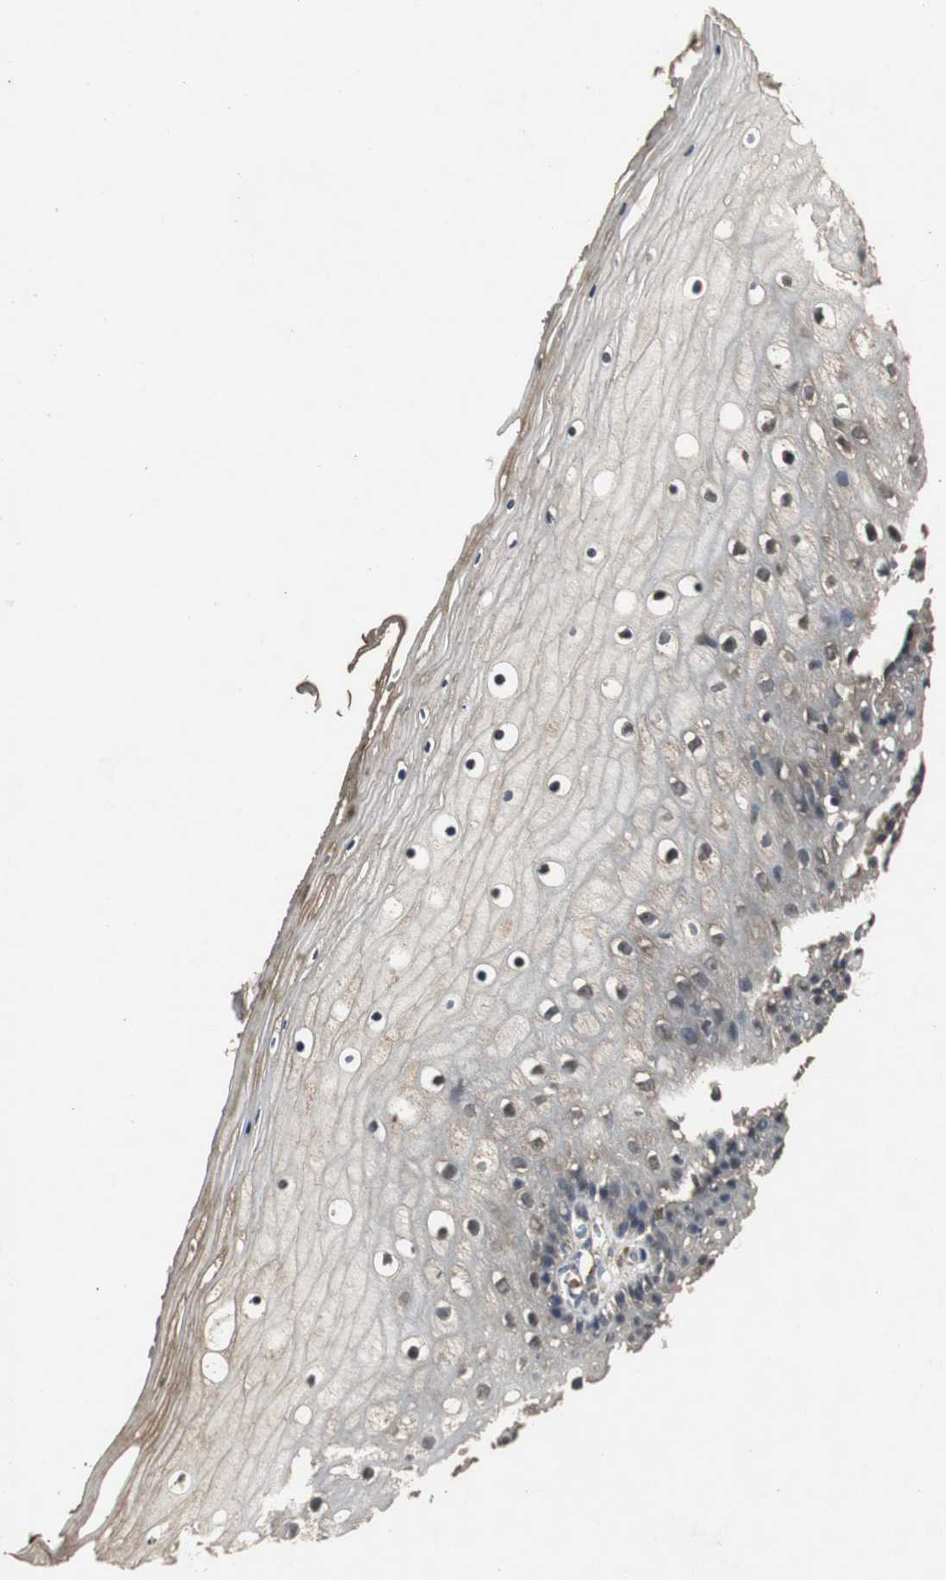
{"staining": {"intensity": "moderate", "quantity": ">75%", "location": "cytoplasmic/membranous,nuclear"}, "tissue": "vagina", "cell_type": "Squamous epithelial cells", "image_type": "normal", "snomed": [{"axis": "morphology", "description": "Normal tissue, NOS"}, {"axis": "topography", "description": "Vagina"}], "caption": "Immunohistochemistry (IHC) micrograph of benign vagina: vagina stained using immunohistochemistry demonstrates medium levels of moderate protein expression localized specifically in the cytoplasmic/membranous,nuclear of squamous epithelial cells, appearing as a cytoplasmic/membranous,nuclear brown color.", "gene": "EMX1", "patient": {"sex": "female", "age": 46}}